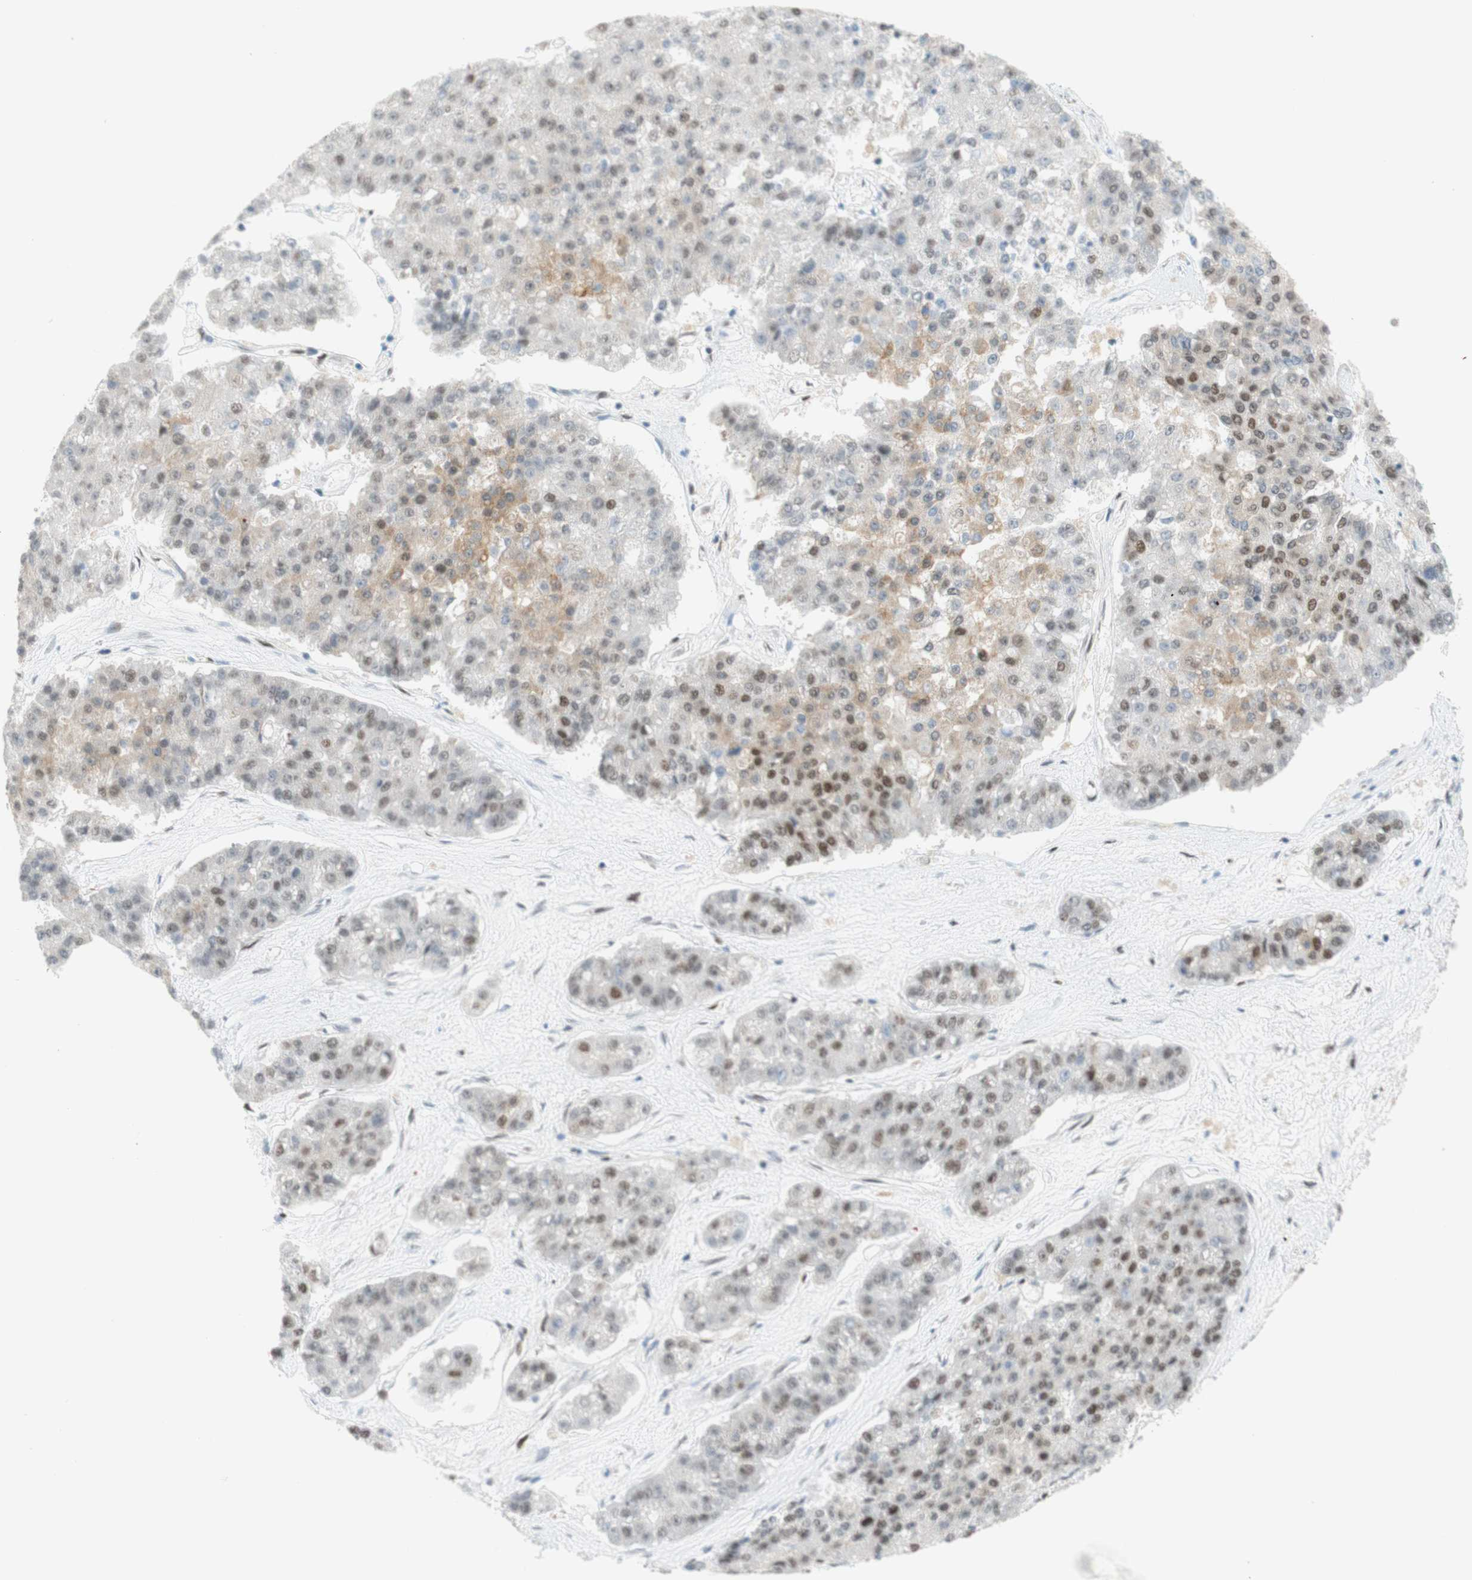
{"staining": {"intensity": "moderate", "quantity": "<25%", "location": "nuclear"}, "tissue": "pancreatic cancer", "cell_type": "Tumor cells", "image_type": "cancer", "snomed": [{"axis": "morphology", "description": "Adenocarcinoma, NOS"}, {"axis": "topography", "description": "Pancreas"}], "caption": "Approximately <25% of tumor cells in pancreatic cancer (adenocarcinoma) show moderate nuclear protein positivity as visualized by brown immunohistochemical staining.", "gene": "RNF20", "patient": {"sex": "male", "age": 50}}